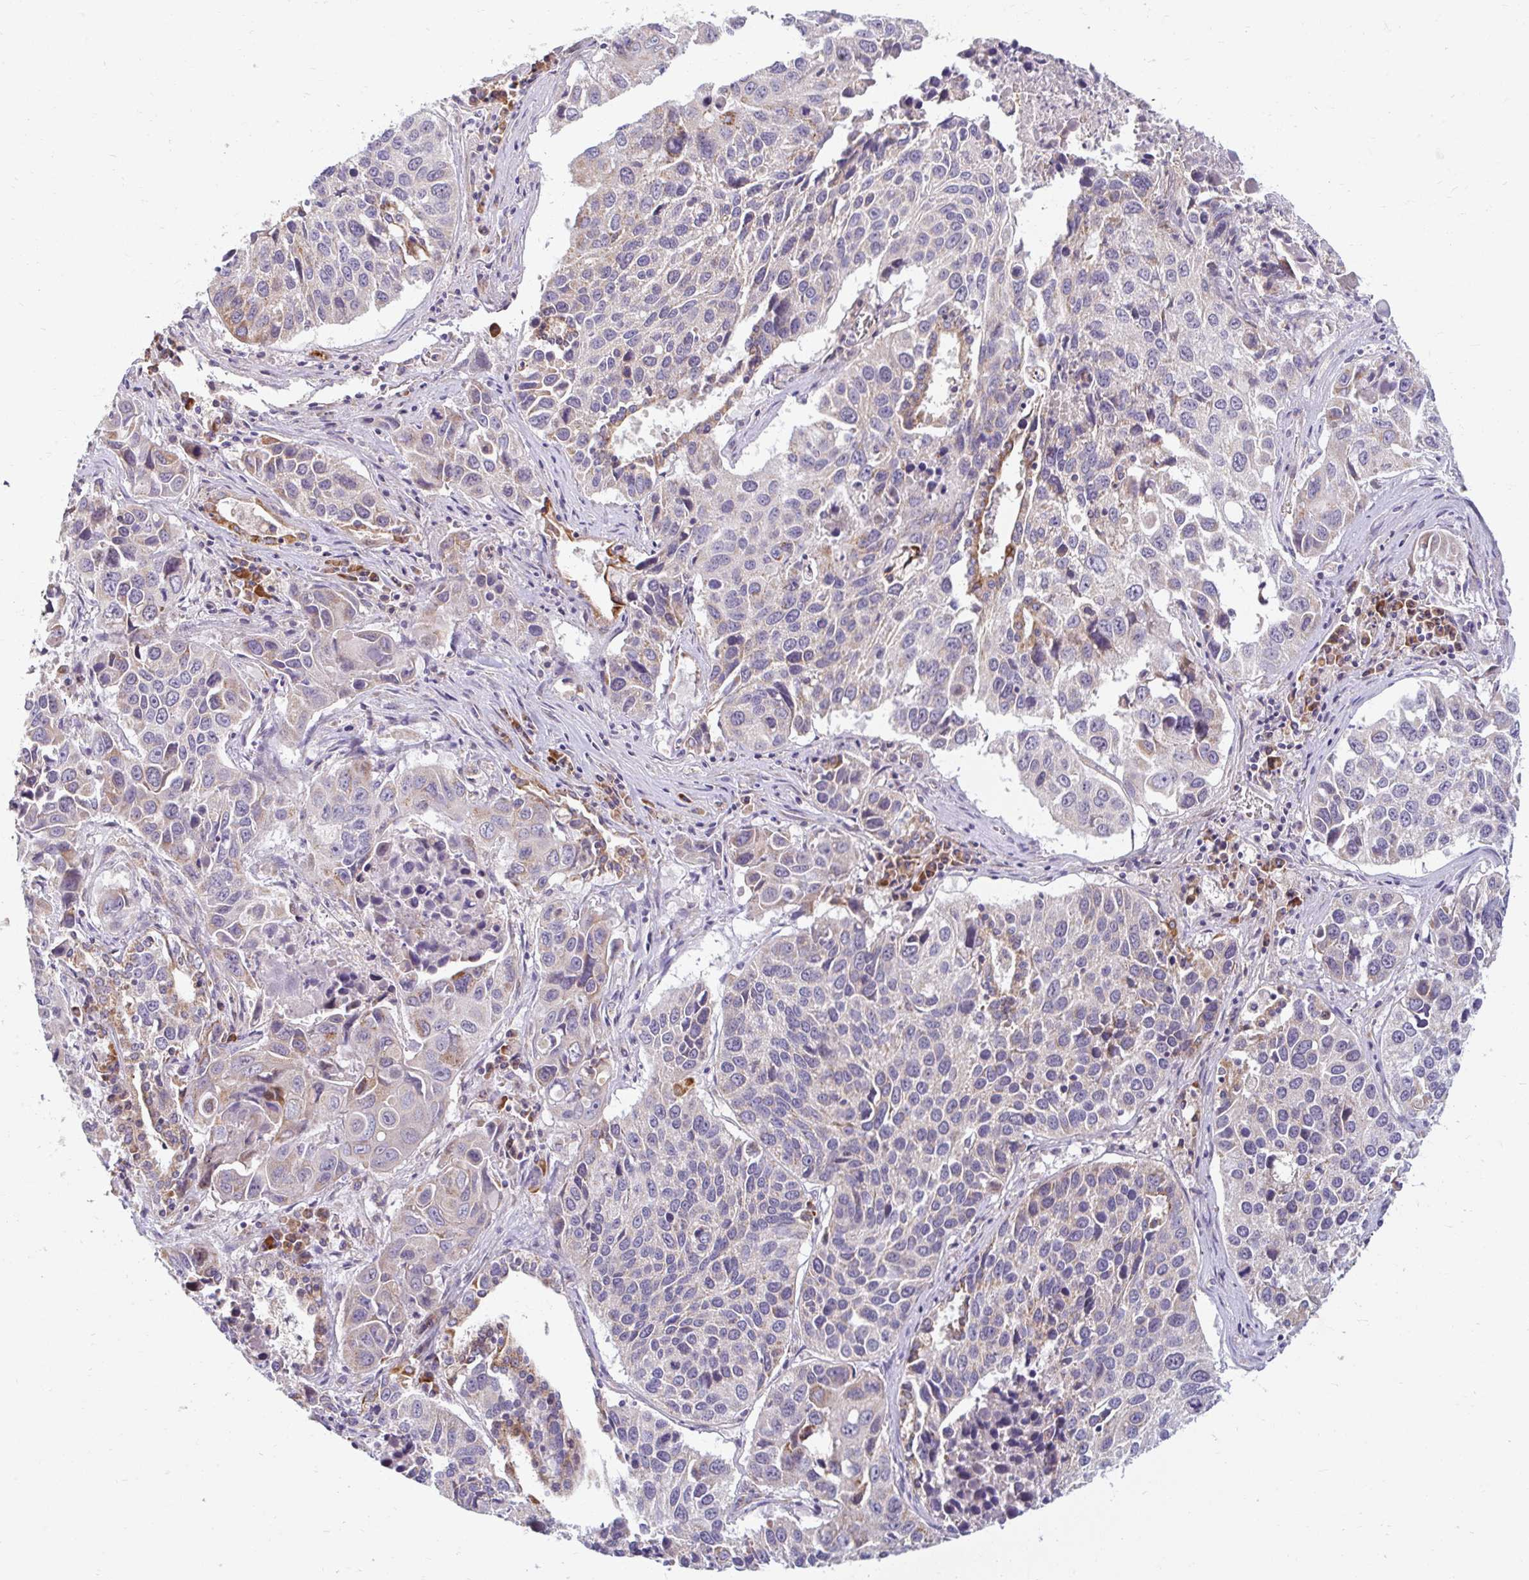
{"staining": {"intensity": "moderate", "quantity": "<25%", "location": "cytoplasmic/membranous"}, "tissue": "lung cancer", "cell_type": "Tumor cells", "image_type": "cancer", "snomed": [{"axis": "morphology", "description": "Squamous cell carcinoma, NOS"}, {"axis": "topography", "description": "Lung"}], "caption": "Brown immunohistochemical staining in human lung cancer shows moderate cytoplasmic/membranous staining in approximately <25% of tumor cells.", "gene": "SKP2", "patient": {"sex": "female", "age": 61}}